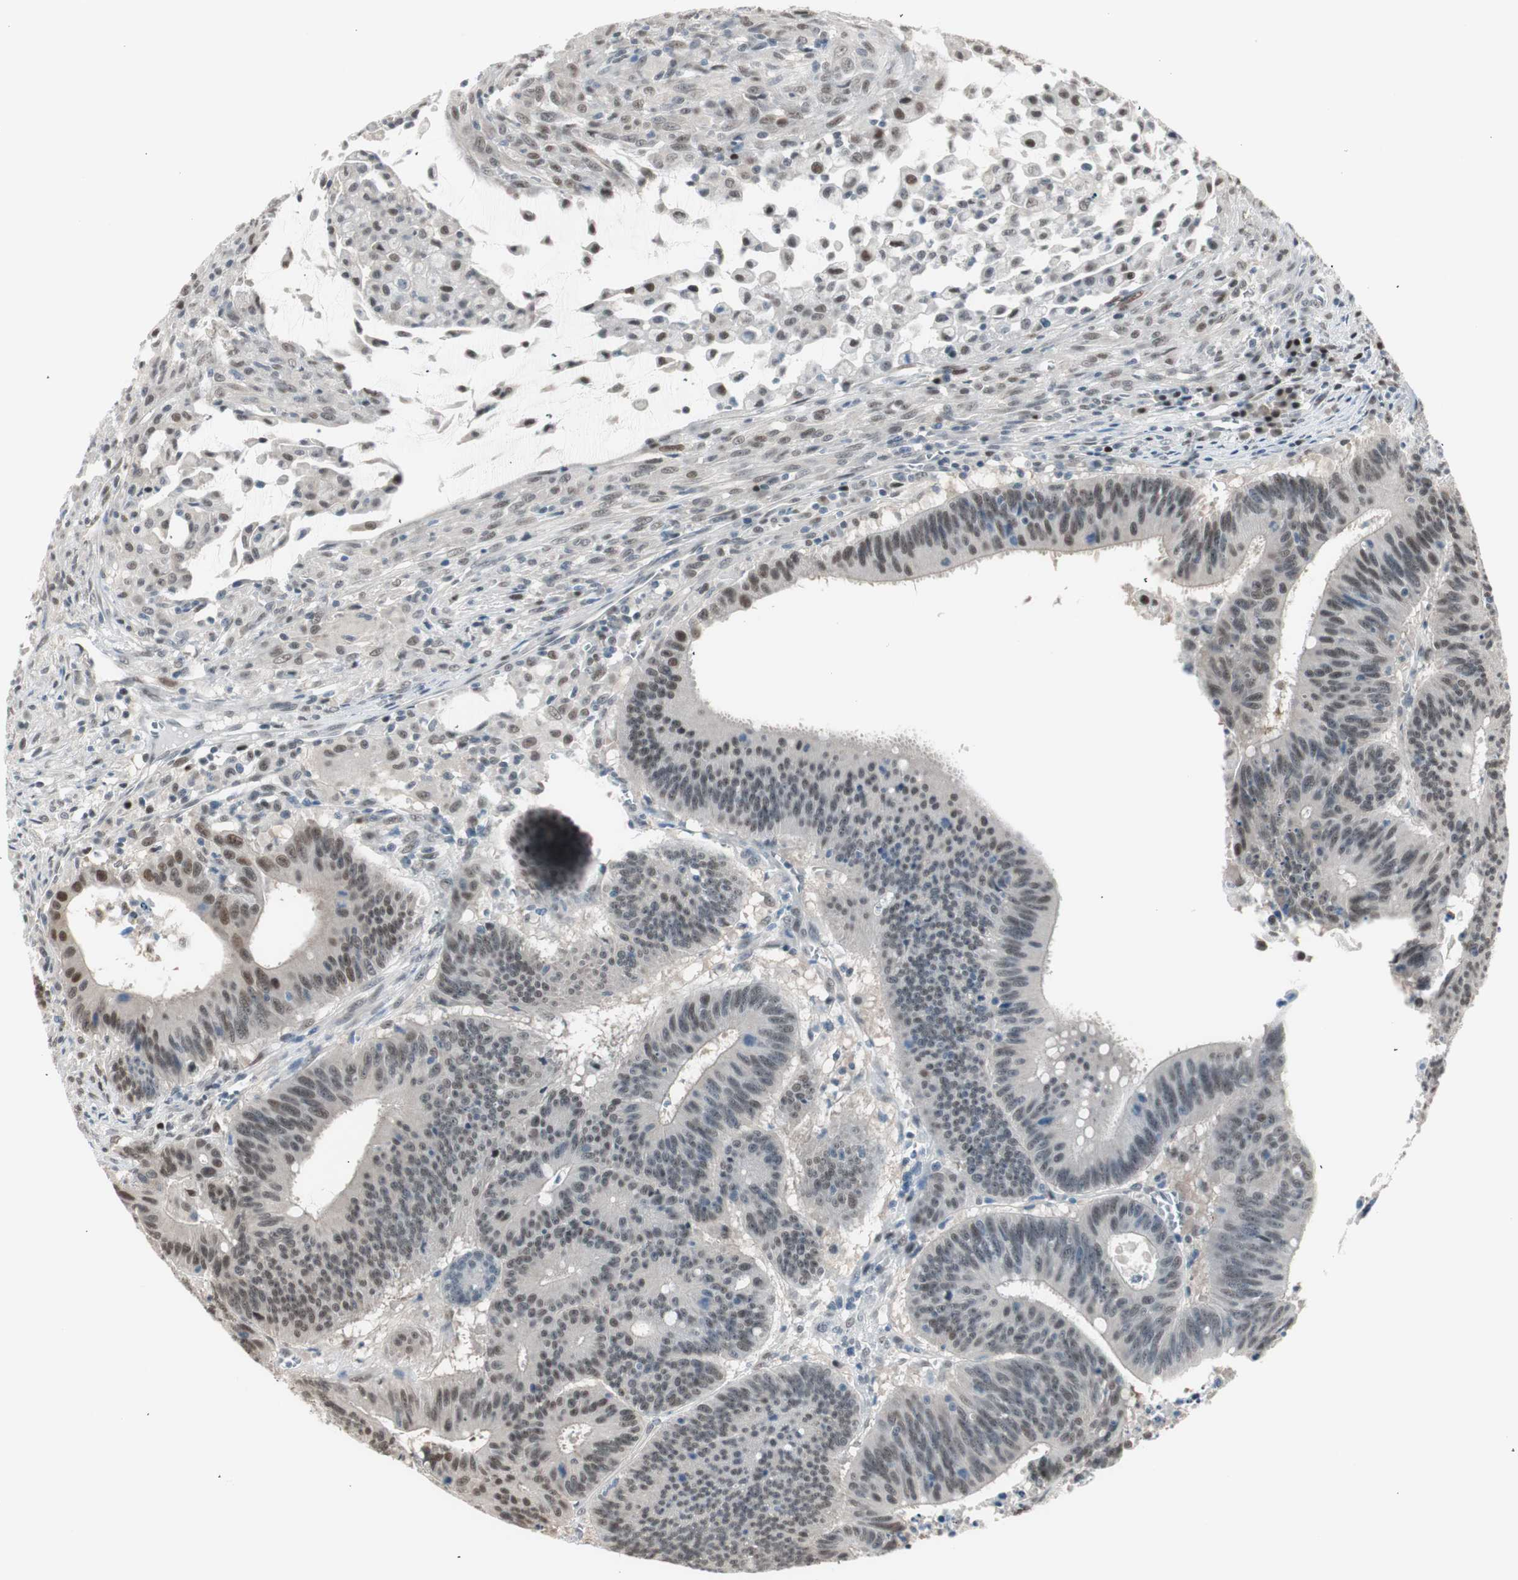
{"staining": {"intensity": "moderate", "quantity": "25%-75%", "location": "nuclear"}, "tissue": "colorectal cancer", "cell_type": "Tumor cells", "image_type": "cancer", "snomed": [{"axis": "morphology", "description": "Adenocarcinoma, NOS"}, {"axis": "topography", "description": "Colon"}], "caption": "Adenocarcinoma (colorectal) stained for a protein shows moderate nuclear positivity in tumor cells. (DAB IHC, brown staining for protein, blue staining for nuclei).", "gene": "LONP2", "patient": {"sex": "male", "age": 45}}